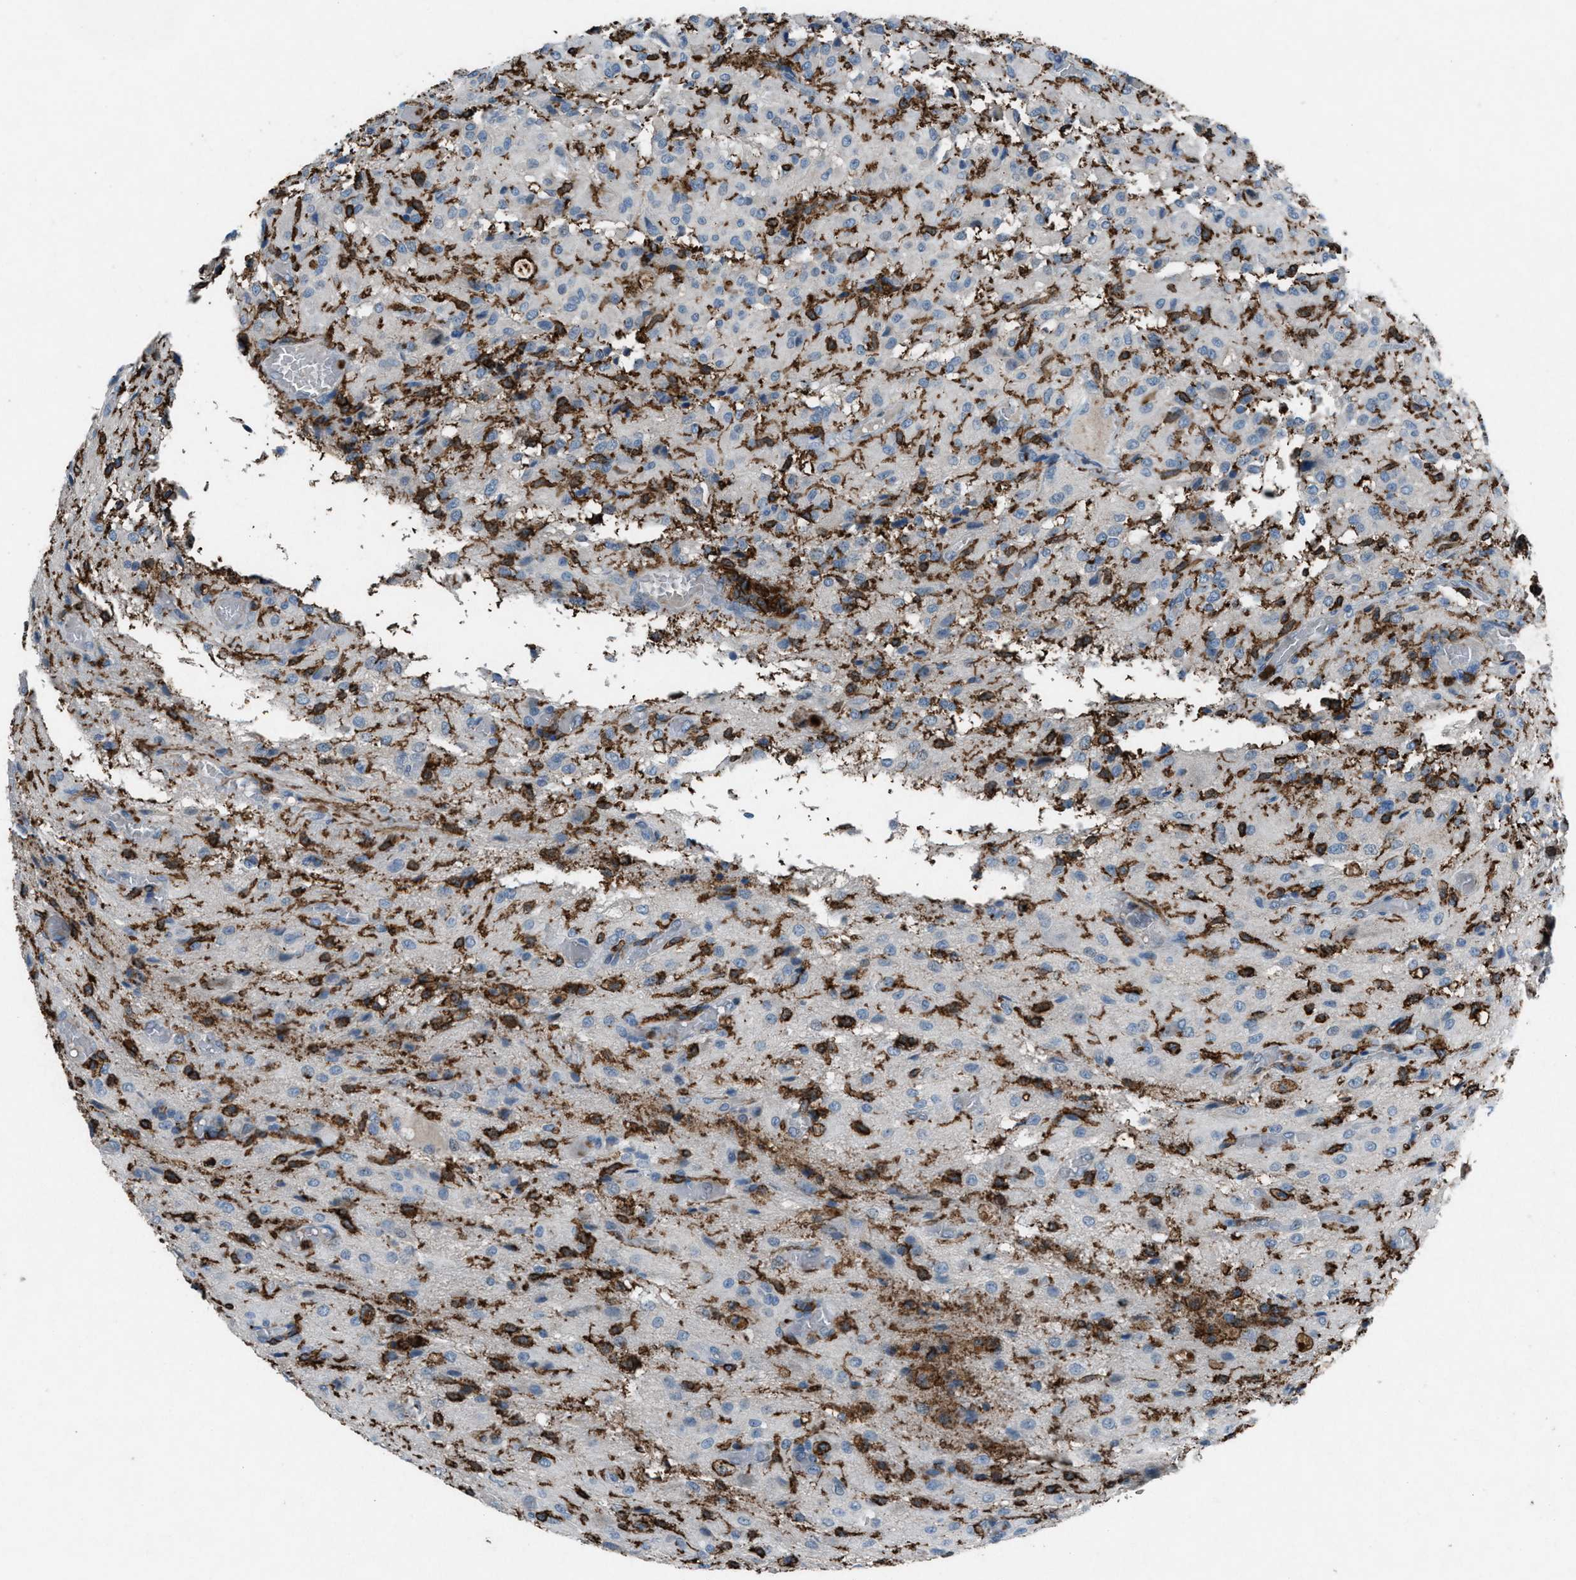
{"staining": {"intensity": "negative", "quantity": "none", "location": "none"}, "tissue": "glioma", "cell_type": "Tumor cells", "image_type": "cancer", "snomed": [{"axis": "morphology", "description": "Glioma, malignant, High grade"}, {"axis": "topography", "description": "Brain"}], "caption": "Protein analysis of glioma demonstrates no significant positivity in tumor cells.", "gene": "FCER1G", "patient": {"sex": "female", "age": 59}}